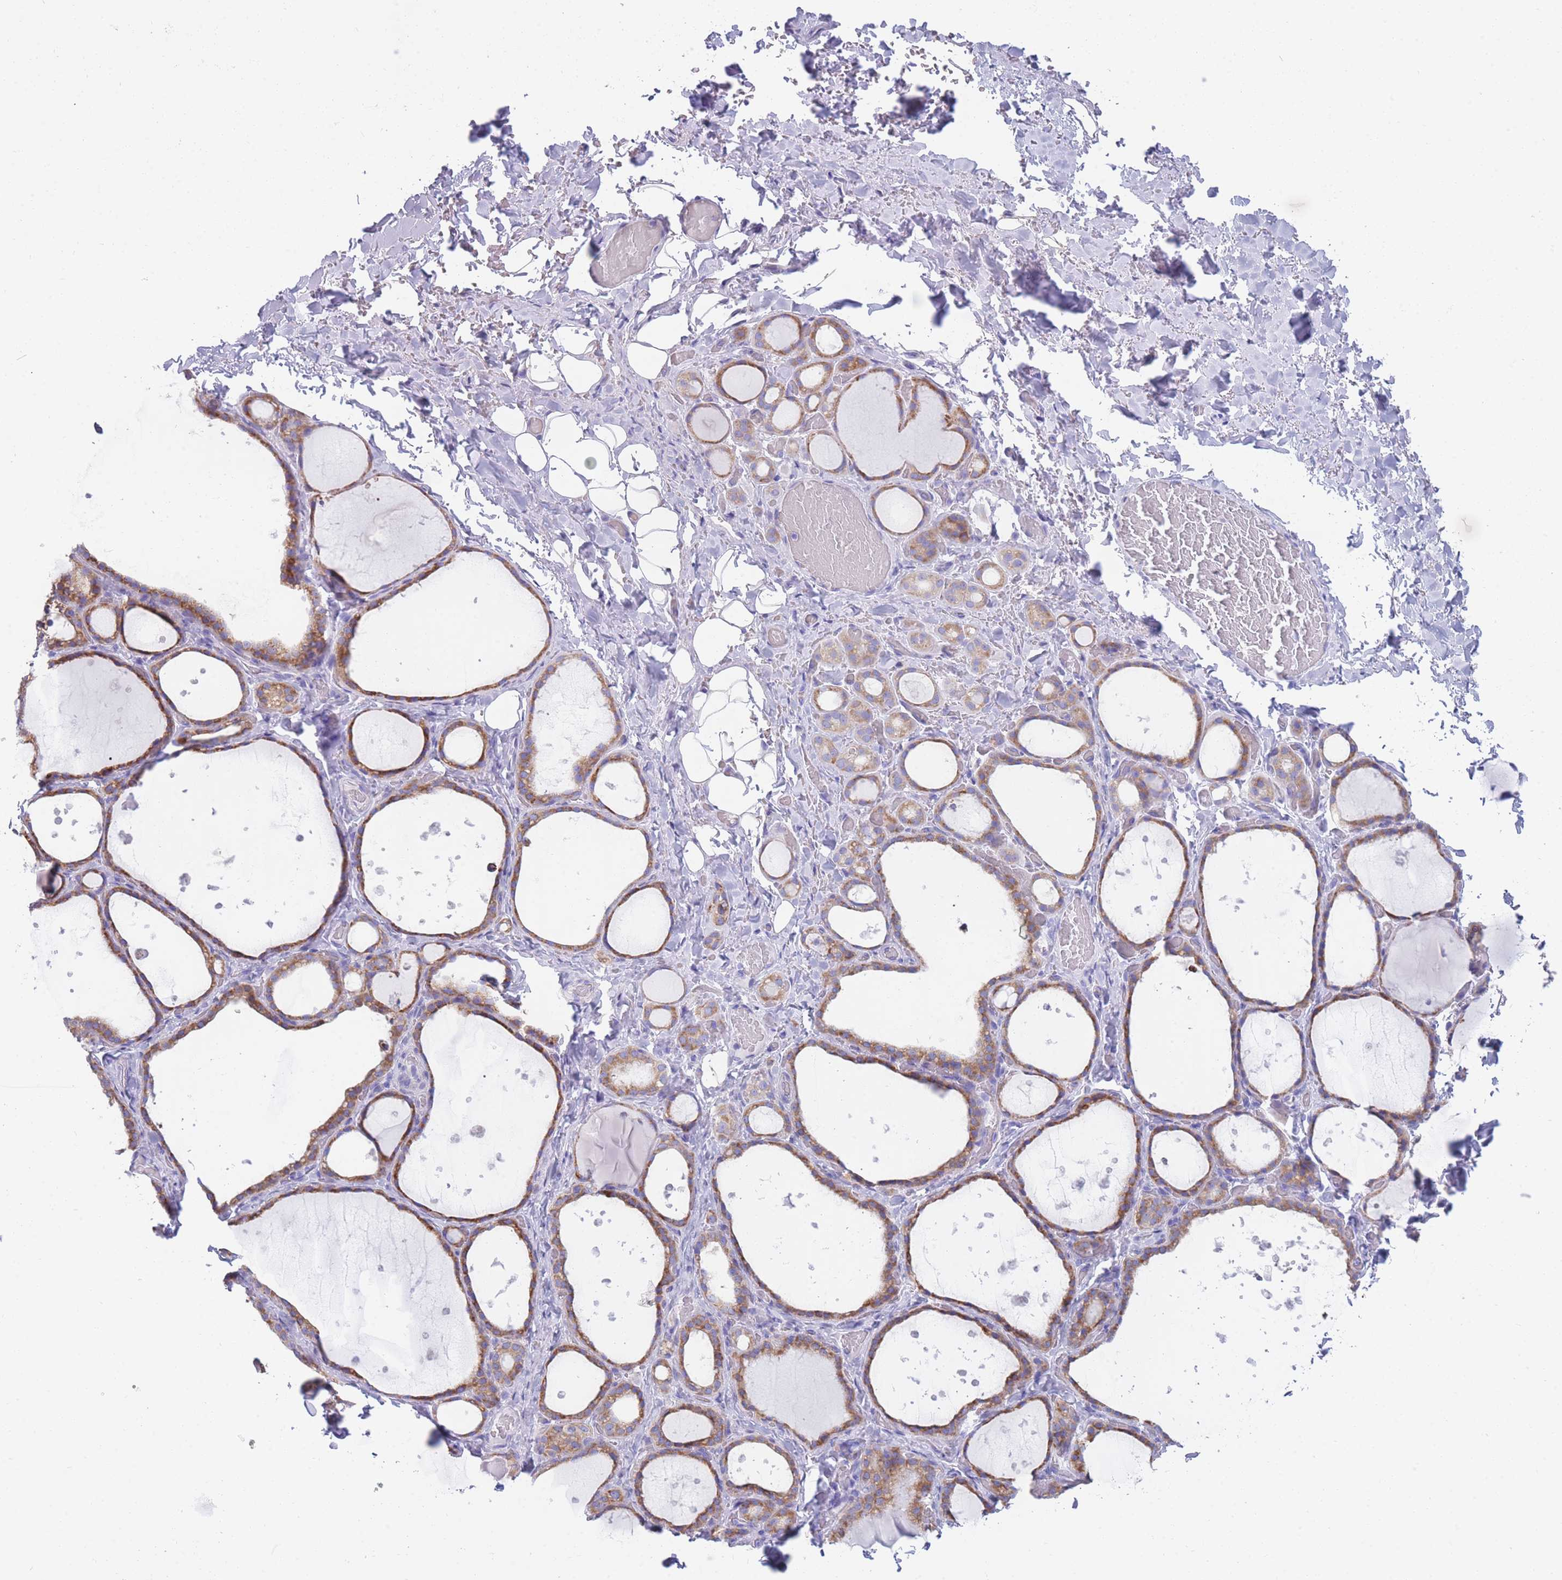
{"staining": {"intensity": "moderate", "quantity": ">75%", "location": "cytoplasmic/membranous"}, "tissue": "thyroid gland", "cell_type": "Glandular cells", "image_type": "normal", "snomed": [{"axis": "morphology", "description": "Normal tissue, NOS"}, {"axis": "topography", "description": "Thyroid gland"}], "caption": "Immunohistochemistry (IHC) (DAB) staining of unremarkable human thyroid gland displays moderate cytoplasmic/membranous protein expression in about >75% of glandular cells.", "gene": "XKR8", "patient": {"sex": "female", "age": 44}}